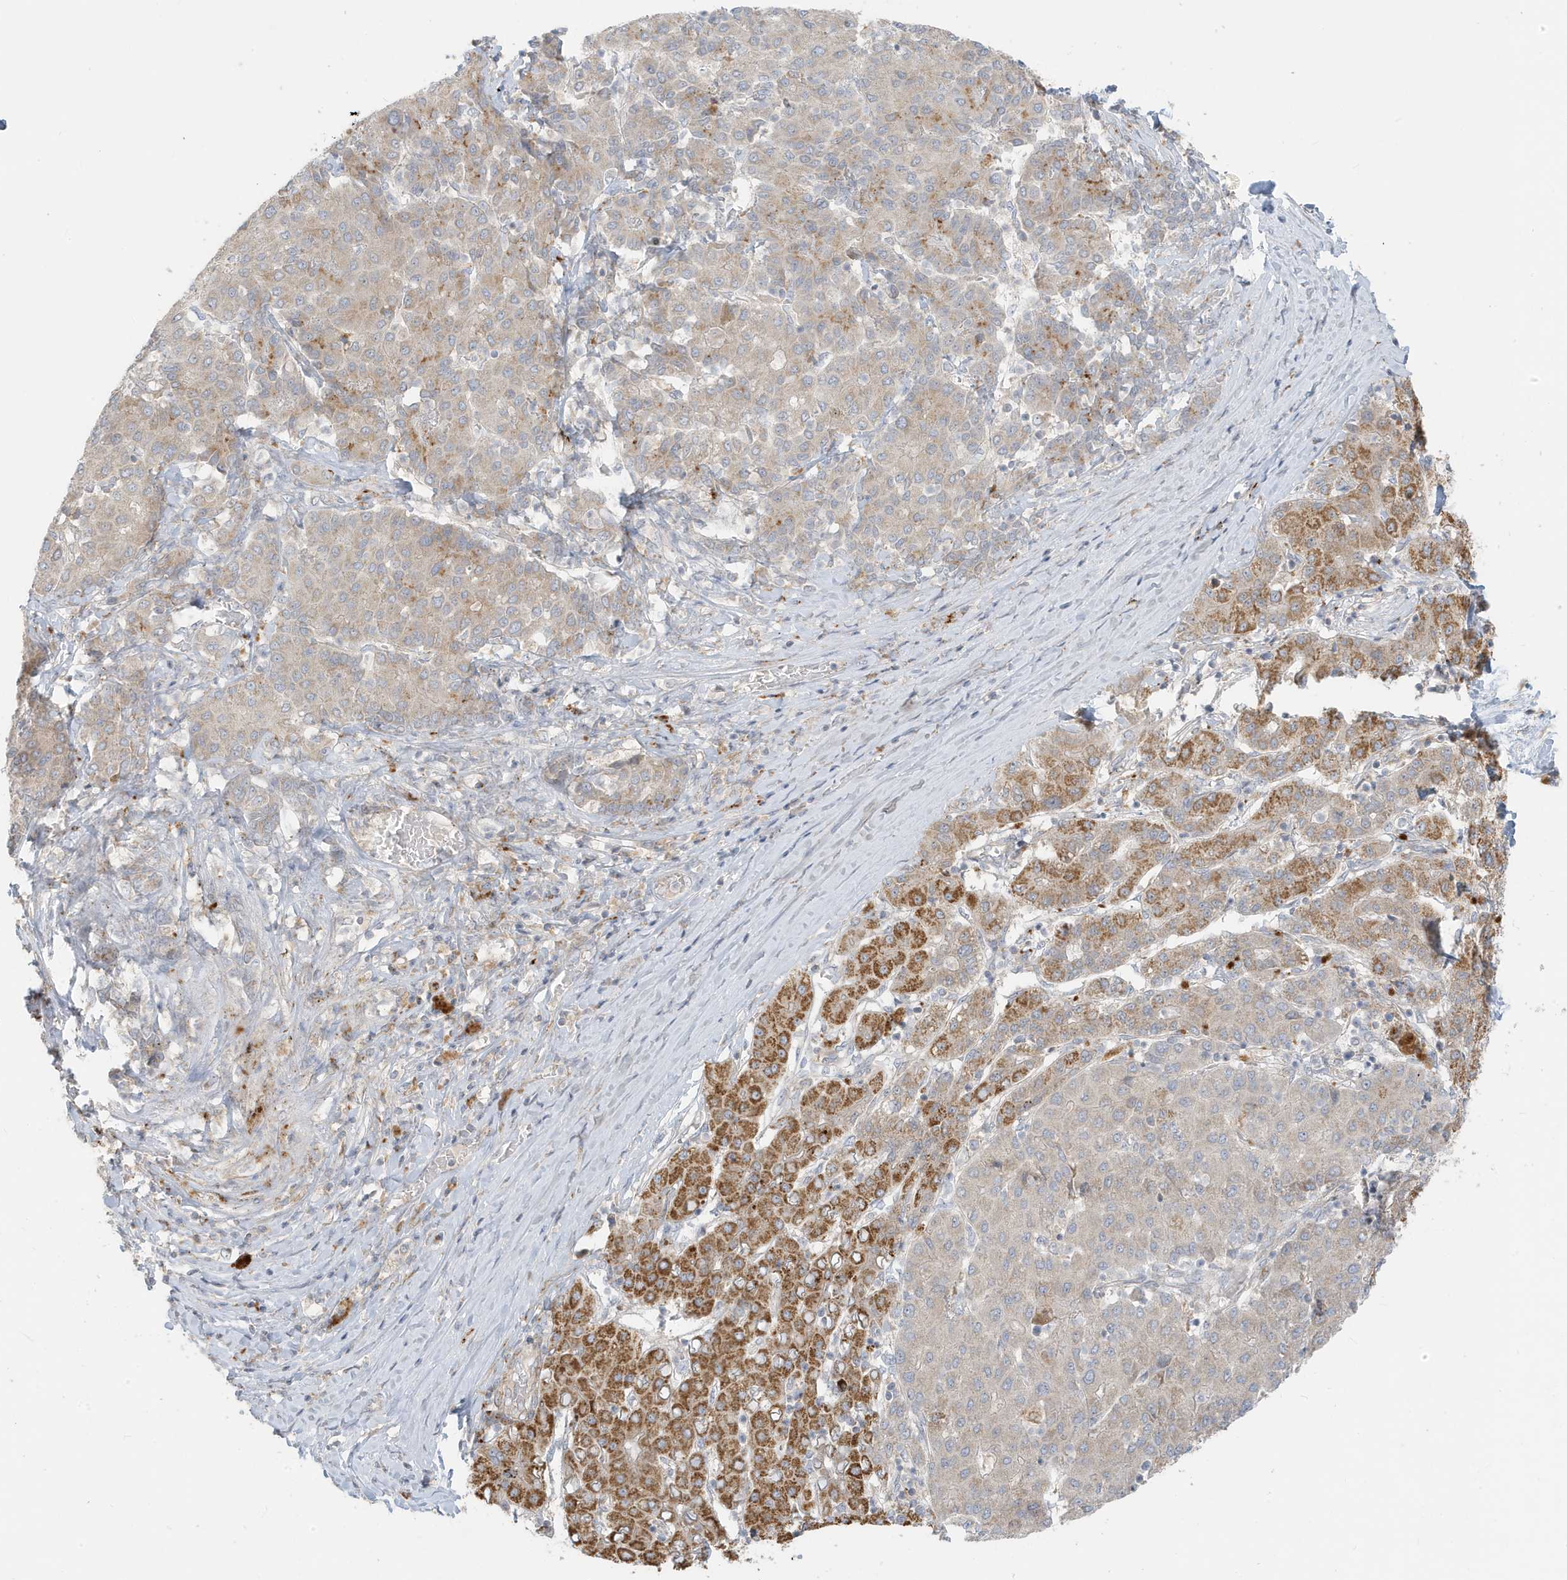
{"staining": {"intensity": "moderate", "quantity": ">75%", "location": "cytoplasmic/membranous"}, "tissue": "liver cancer", "cell_type": "Tumor cells", "image_type": "cancer", "snomed": [{"axis": "morphology", "description": "Carcinoma, Hepatocellular, NOS"}, {"axis": "topography", "description": "Liver"}], "caption": "High-magnification brightfield microscopy of liver hepatocellular carcinoma stained with DAB (brown) and counterstained with hematoxylin (blue). tumor cells exhibit moderate cytoplasmic/membranous staining is appreciated in about>75% of cells.", "gene": "MCOLN1", "patient": {"sex": "male", "age": 65}}